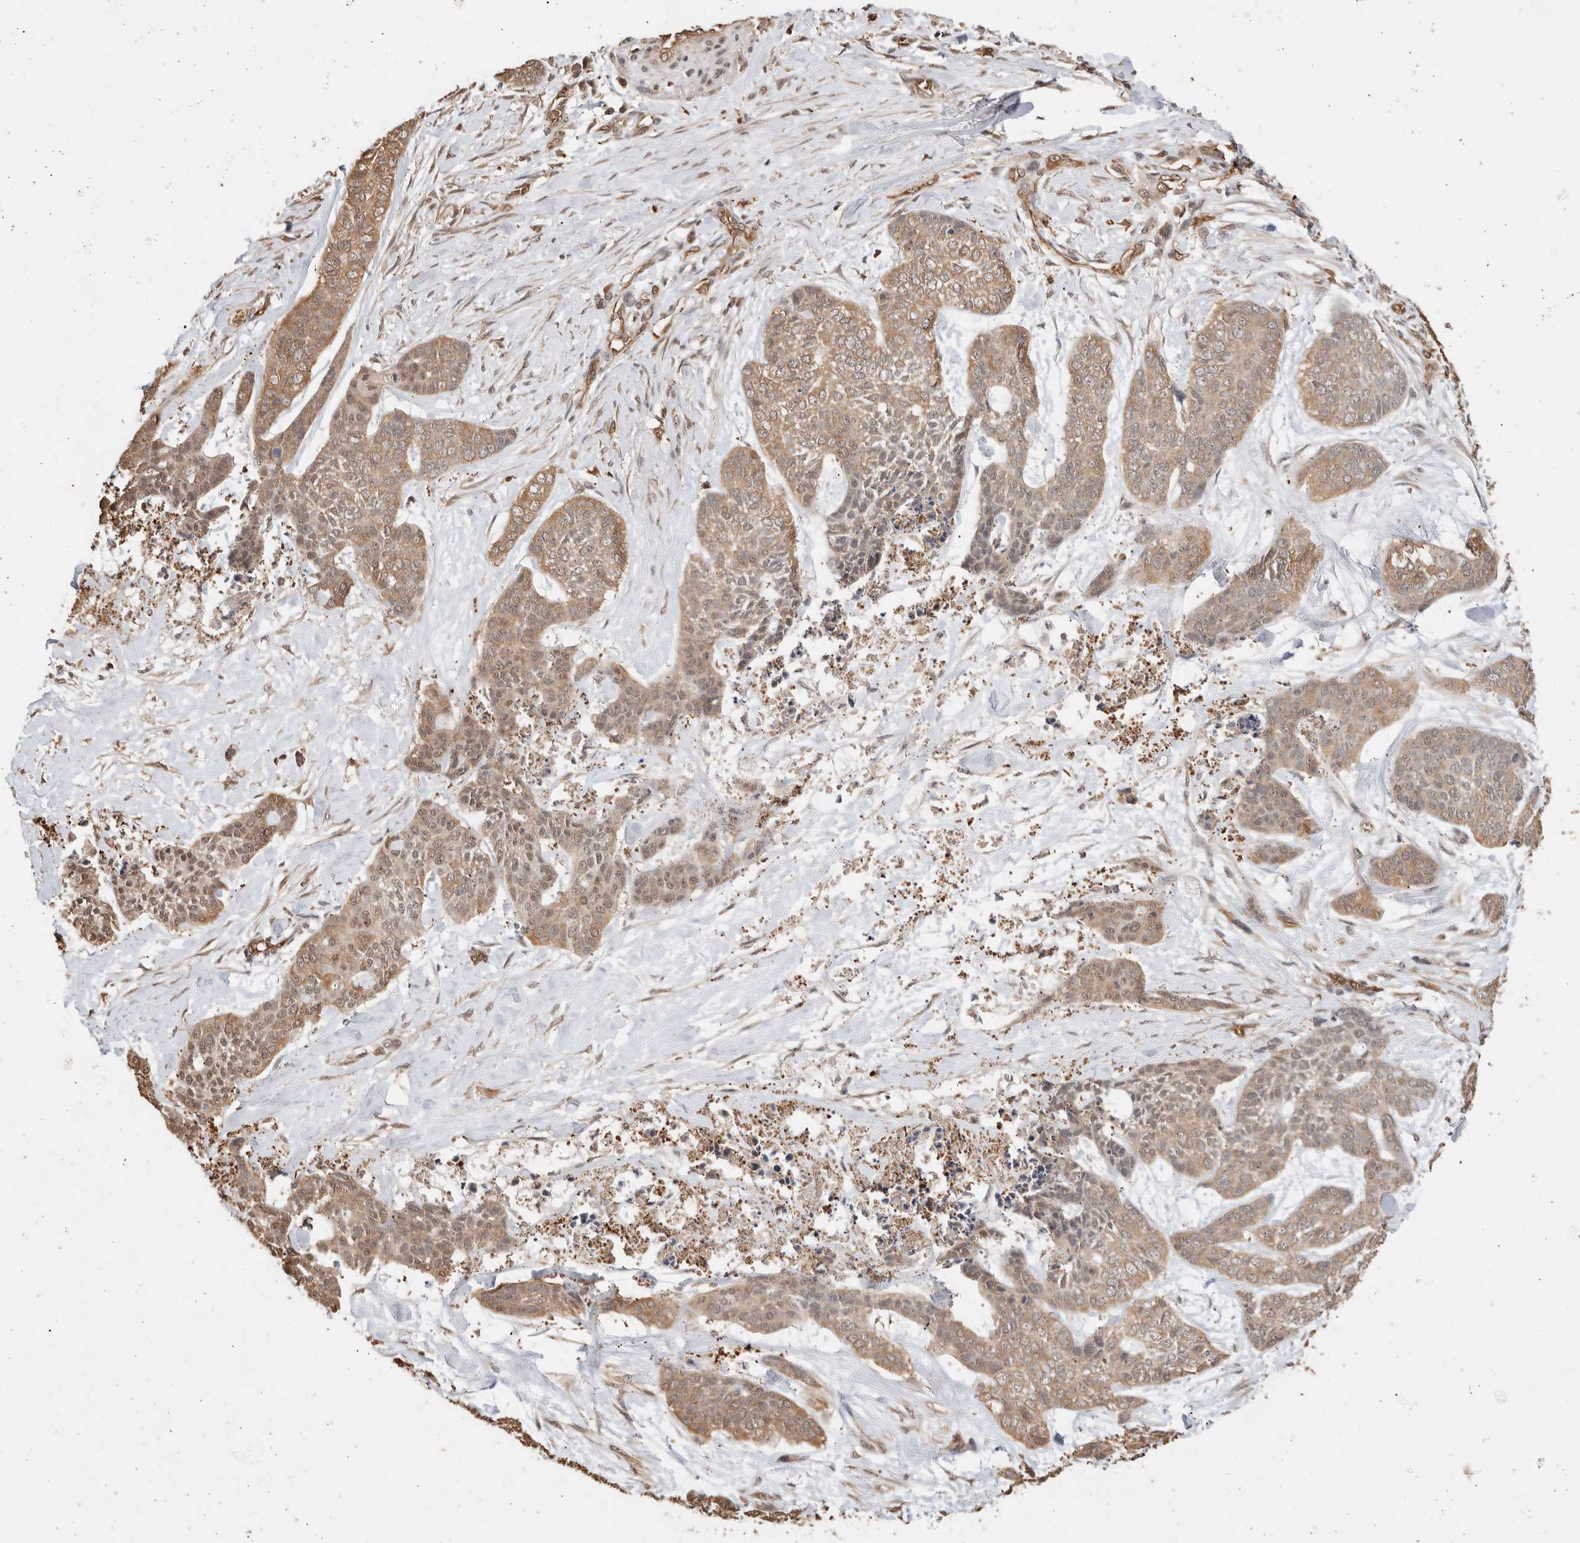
{"staining": {"intensity": "moderate", "quantity": ">75%", "location": "cytoplasmic/membranous,nuclear"}, "tissue": "skin cancer", "cell_type": "Tumor cells", "image_type": "cancer", "snomed": [{"axis": "morphology", "description": "Basal cell carcinoma"}, {"axis": "topography", "description": "Skin"}], "caption": "This histopathology image reveals basal cell carcinoma (skin) stained with IHC to label a protein in brown. The cytoplasmic/membranous and nuclear of tumor cells show moderate positivity for the protein. Nuclei are counter-stained blue.", "gene": "YWHAH", "patient": {"sex": "female", "age": 64}}